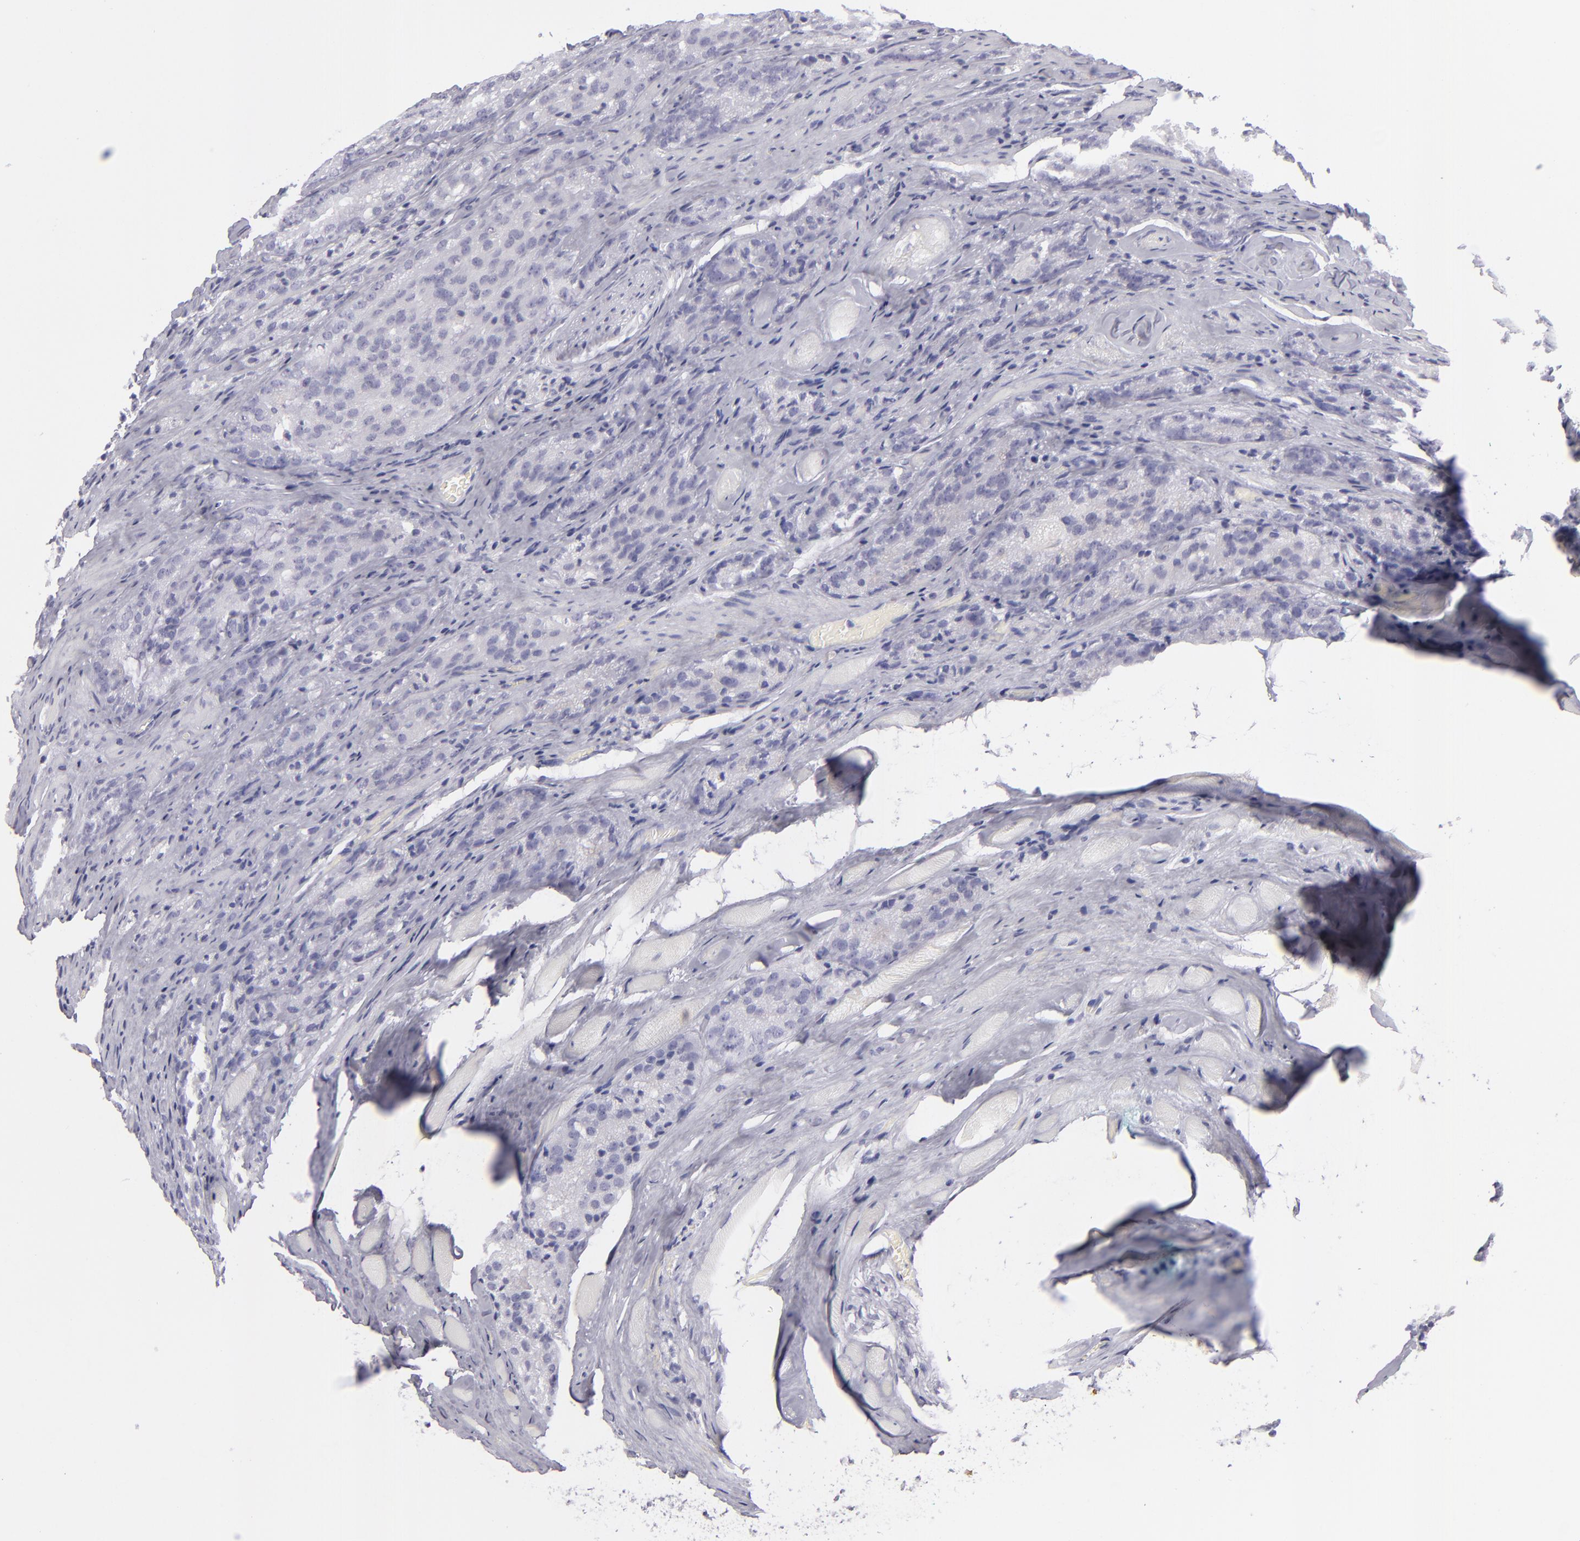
{"staining": {"intensity": "negative", "quantity": "none", "location": "none"}, "tissue": "prostate cancer", "cell_type": "Tumor cells", "image_type": "cancer", "snomed": [{"axis": "morphology", "description": "Adenocarcinoma, Medium grade"}, {"axis": "topography", "description": "Prostate"}], "caption": "DAB (3,3'-diaminobenzidine) immunohistochemical staining of human medium-grade adenocarcinoma (prostate) displays no significant expression in tumor cells.", "gene": "VIL1", "patient": {"sex": "male", "age": 60}}